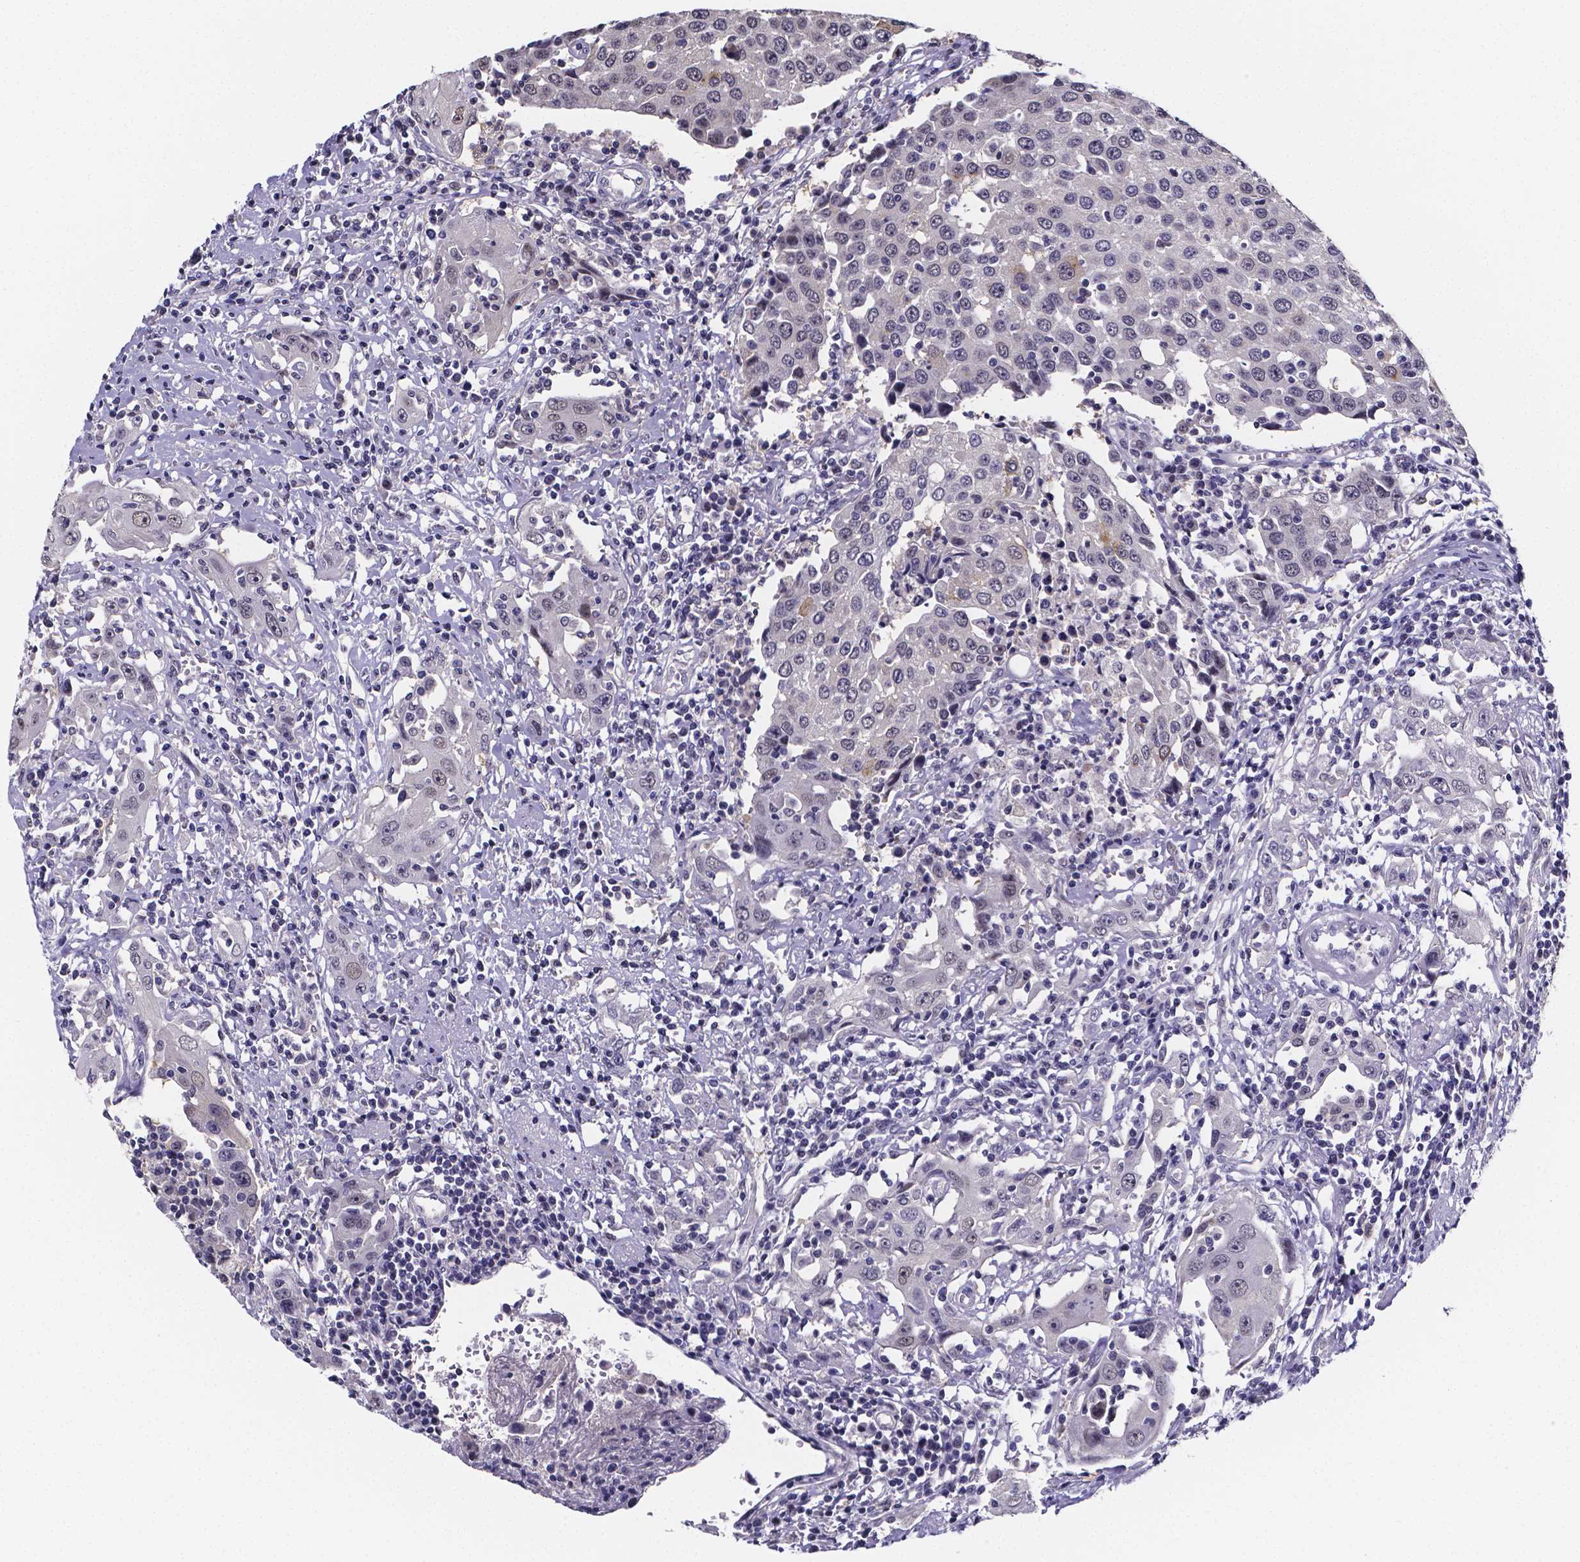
{"staining": {"intensity": "negative", "quantity": "none", "location": "none"}, "tissue": "urothelial cancer", "cell_type": "Tumor cells", "image_type": "cancer", "snomed": [{"axis": "morphology", "description": "Urothelial carcinoma, High grade"}, {"axis": "topography", "description": "Urinary bladder"}], "caption": "A high-resolution micrograph shows IHC staining of urothelial cancer, which demonstrates no significant expression in tumor cells.", "gene": "IZUMO1", "patient": {"sex": "female", "age": 85}}